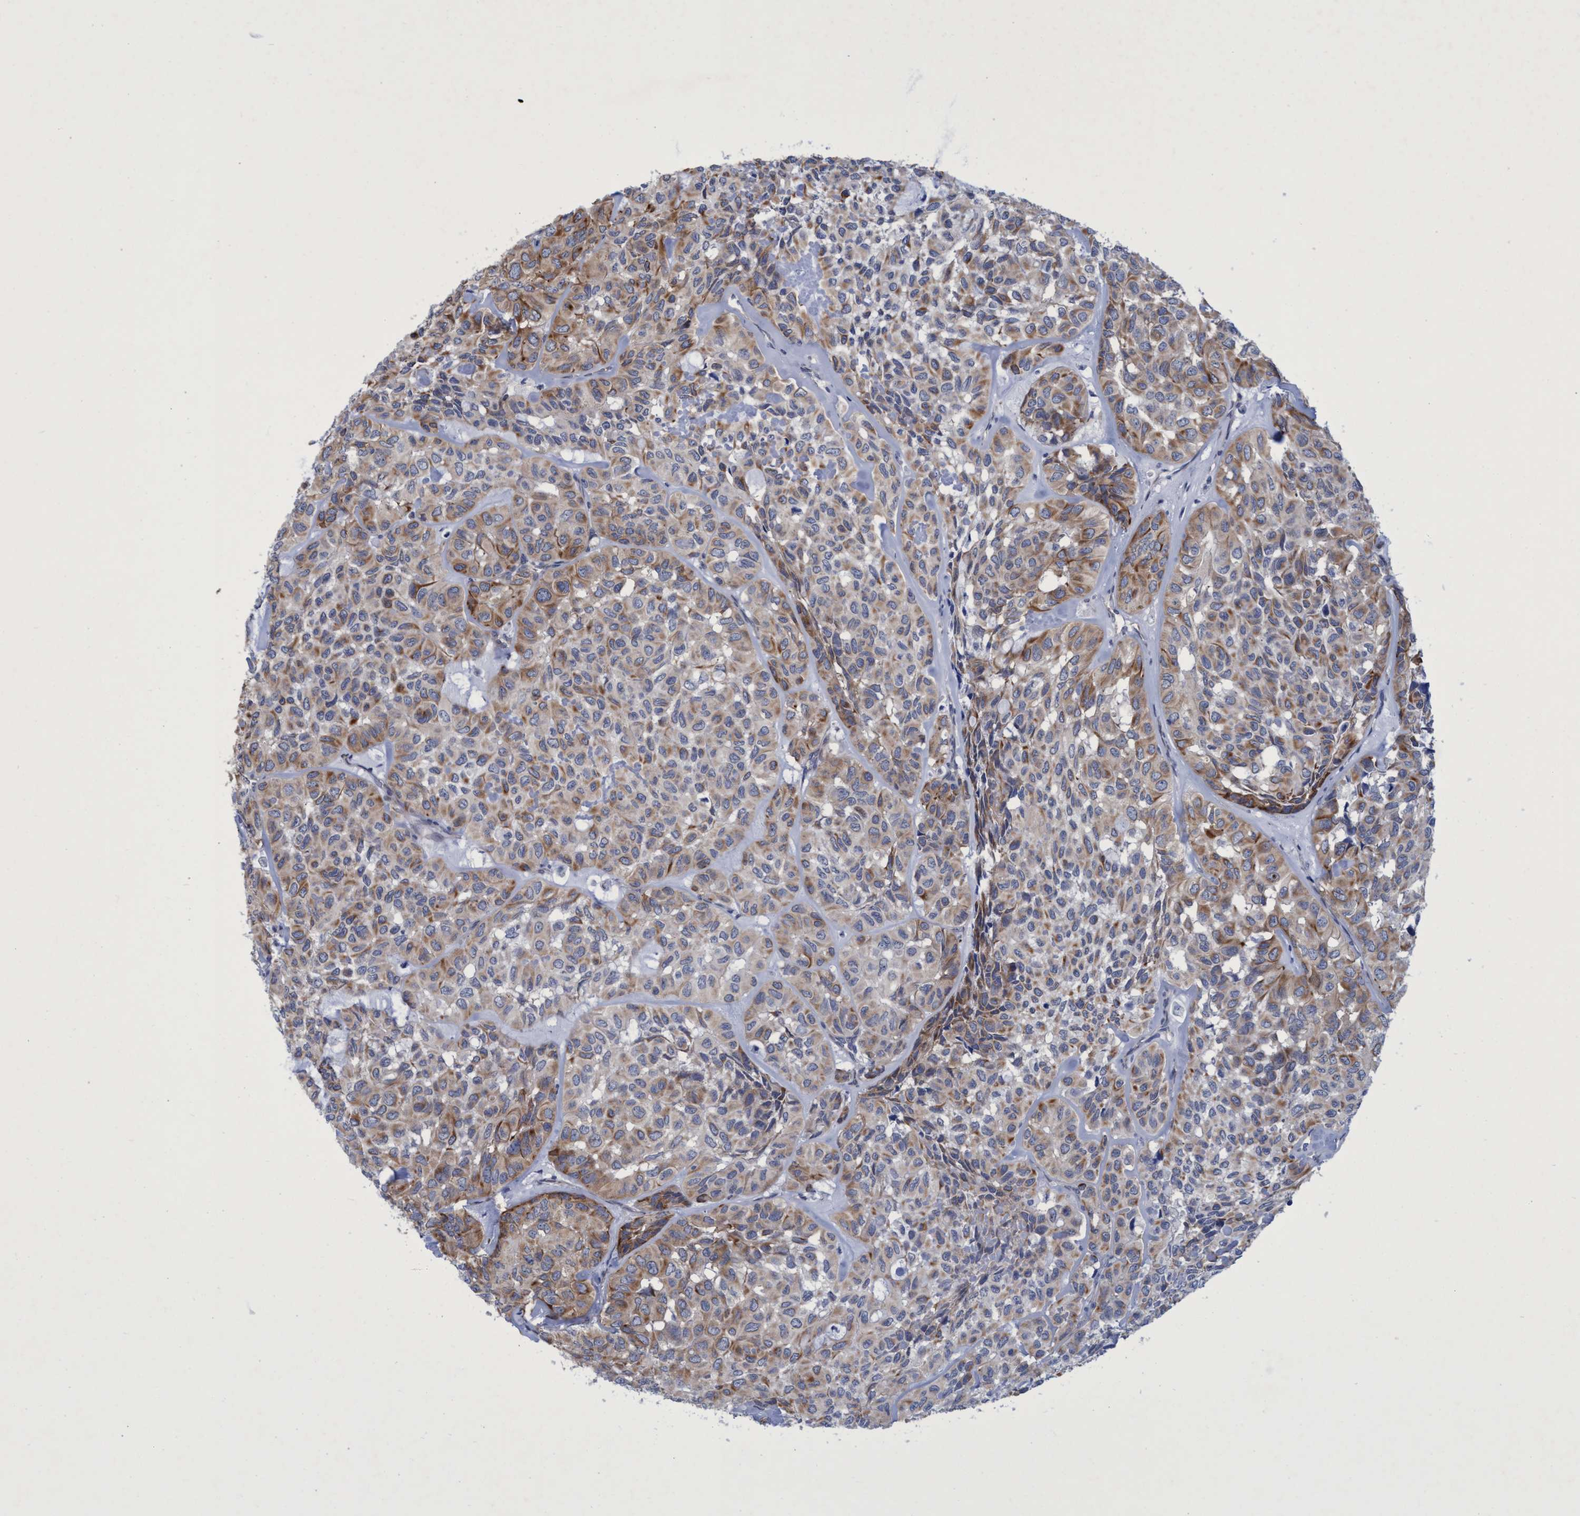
{"staining": {"intensity": "moderate", "quantity": ">75%", "location": "cytoplasmic/membranous"}, "tissue": "head and neck cancer", "cell_type": "Tumor cells", "image_type": "cancer", "snomed": [{"axis": "morphology", "description": "Adenocarcinoma, NOS"}, {"axis": "topography", "description": "Salivary gland, NOS"}, {"axis": "topography", "description": "Head-Neck"}], "caption": "There is medium levels of moderate cytoplasmic/membranous positivity in tumor cells of head and neck adenocarcinoma, as demonstrated by immunohistochemical staining (brown color).", "gene": "R3HCC1", "patient": {"sex": "female", "age": 76}}